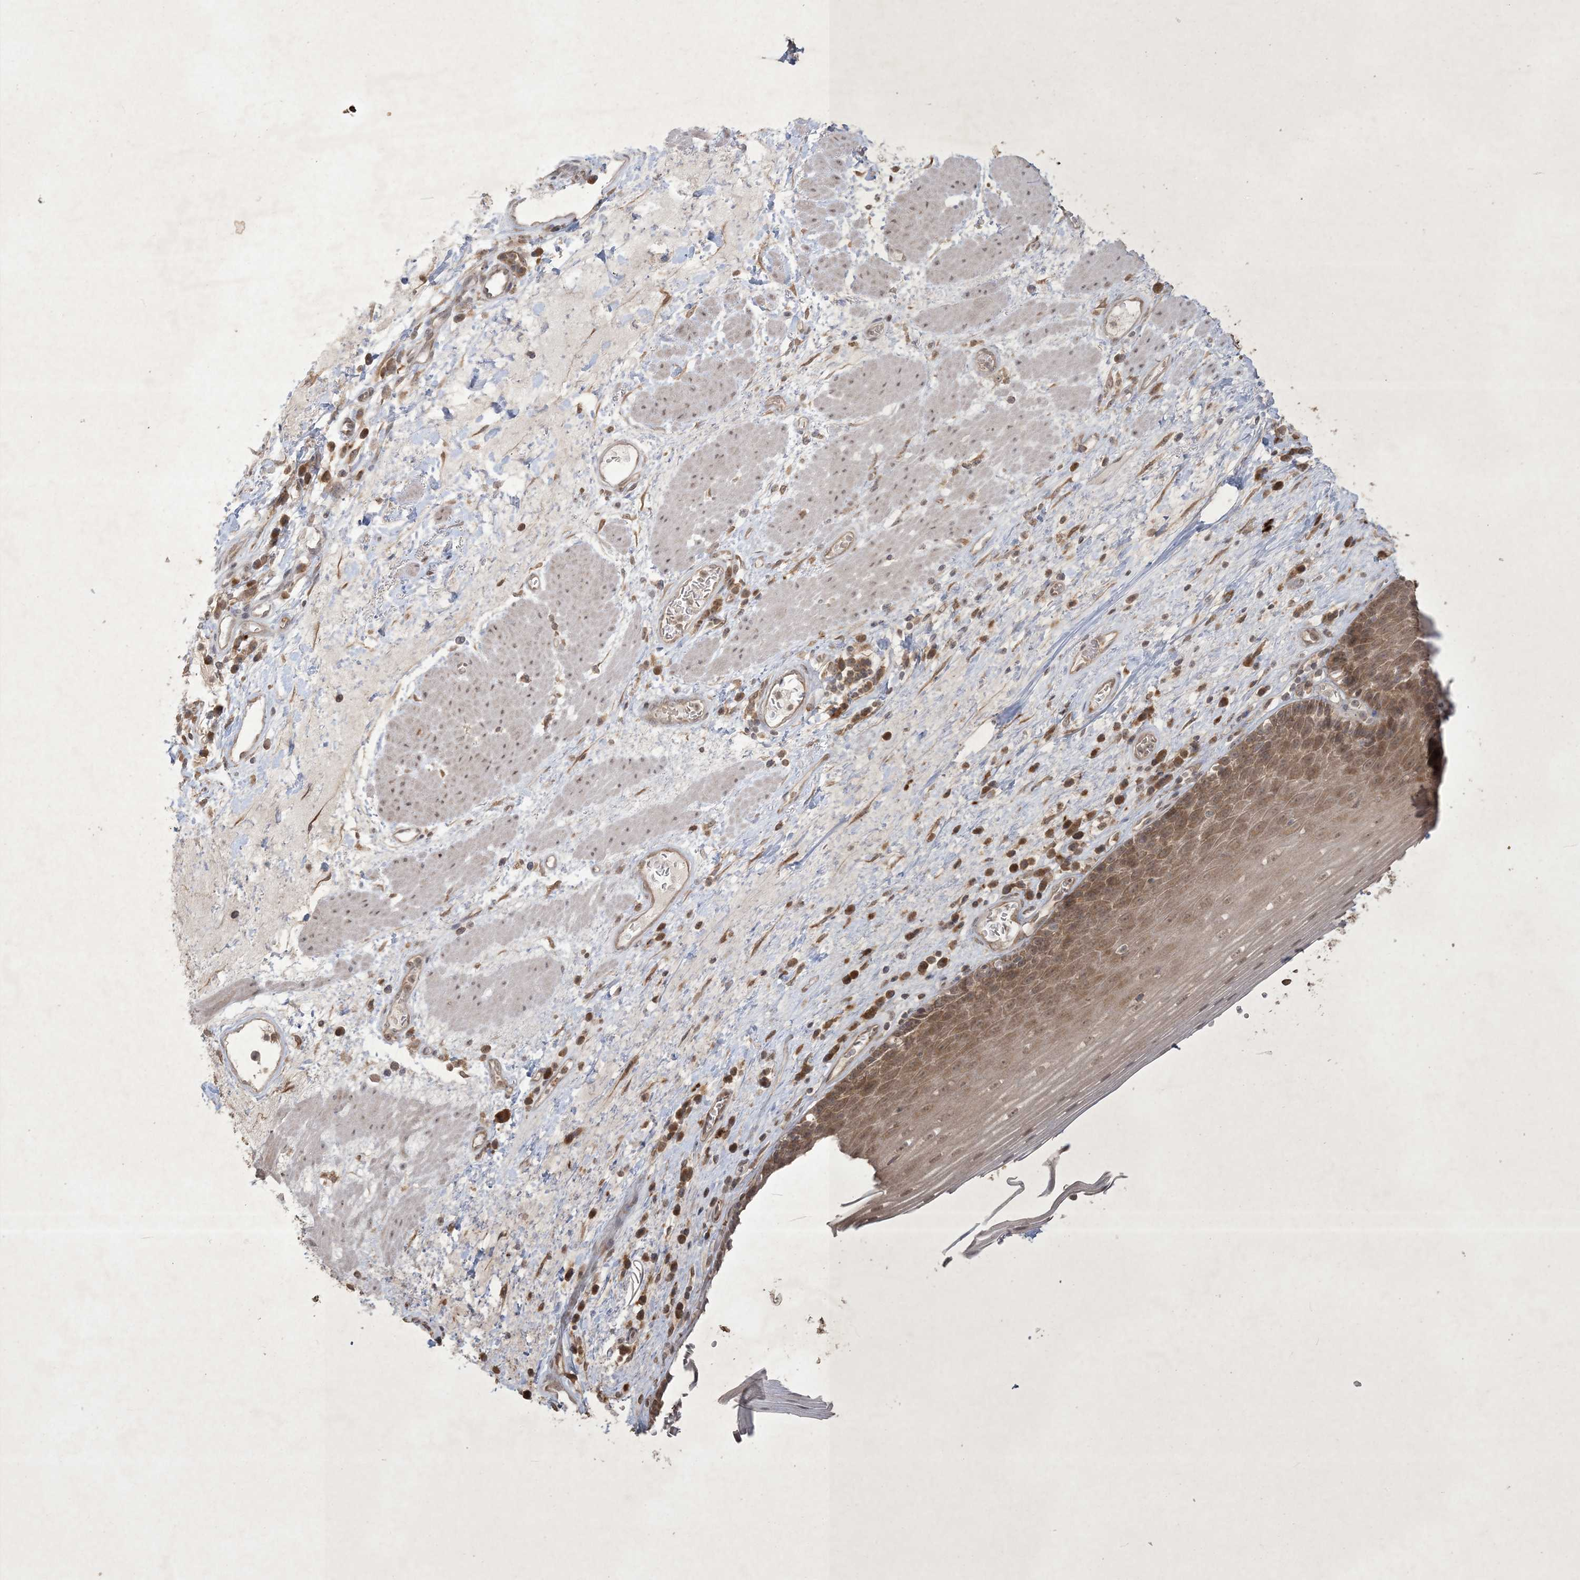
{"staining": {"intensity": "moderate", "quantity": "25%-75%", "location": "cytoplasmic/membranous,nuclear"}, "tissue": "esophagus", "cell_type": "Squamous epithelial cells", "image_type": "normal", "snomed": [{"axis": "morphology", "description": "Normal tissue, NOS"}, {"axis": "topography", "description": "Esophagus"}], "caption": "This is an image of IHC staining of benign esophagus, which shows moderate expression in the cytoplasmic/membranous,nuclear of squamous epithelial cells.", "gene": "NRBP2", "patient": {"sex": "male", "age": 62}}